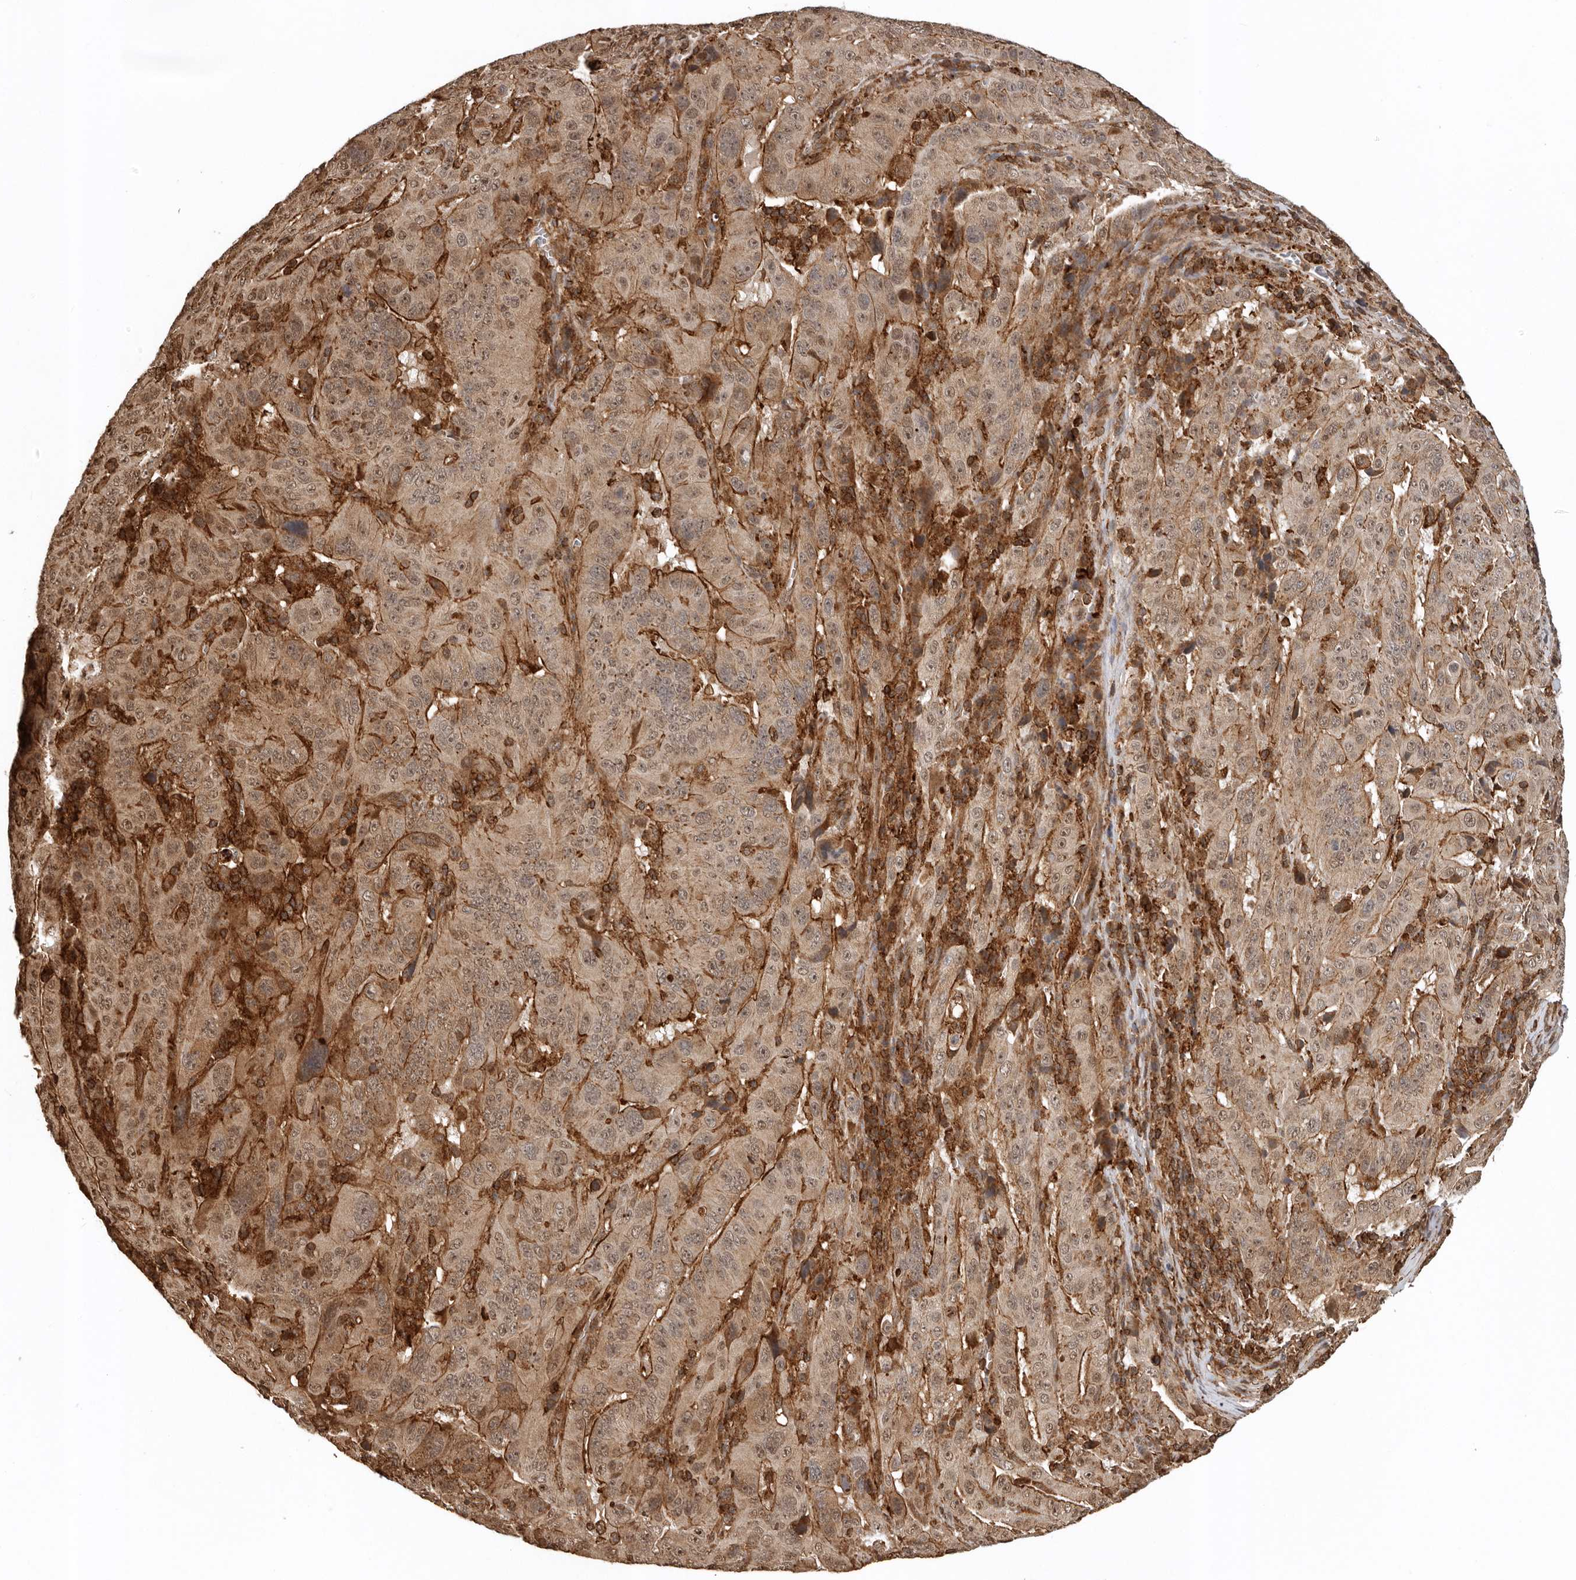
{"staining": {"intensity": "moderate", "quantity": ">75%", "location": "cytoplasmic/membranous,nuclear"}, "tissue": "pancreatic cancer", "cell_type": "Tumor cells", "image_type": "cancer", "snomed": [{"axis": "morphology", "description": "Adenocarcinoma, NOS"}, {"axis": "topography", "description": "Pancreas"}], "caption": "Immunohistochemical staining of pancreatic adenocarcinoma displays medium levels of moderate cytoplasmic/membranous and nuclear protein positivity in about >75% of tumor cells.", "gene": "RNF157", "patient": {"sex": "male", "age": 63}}